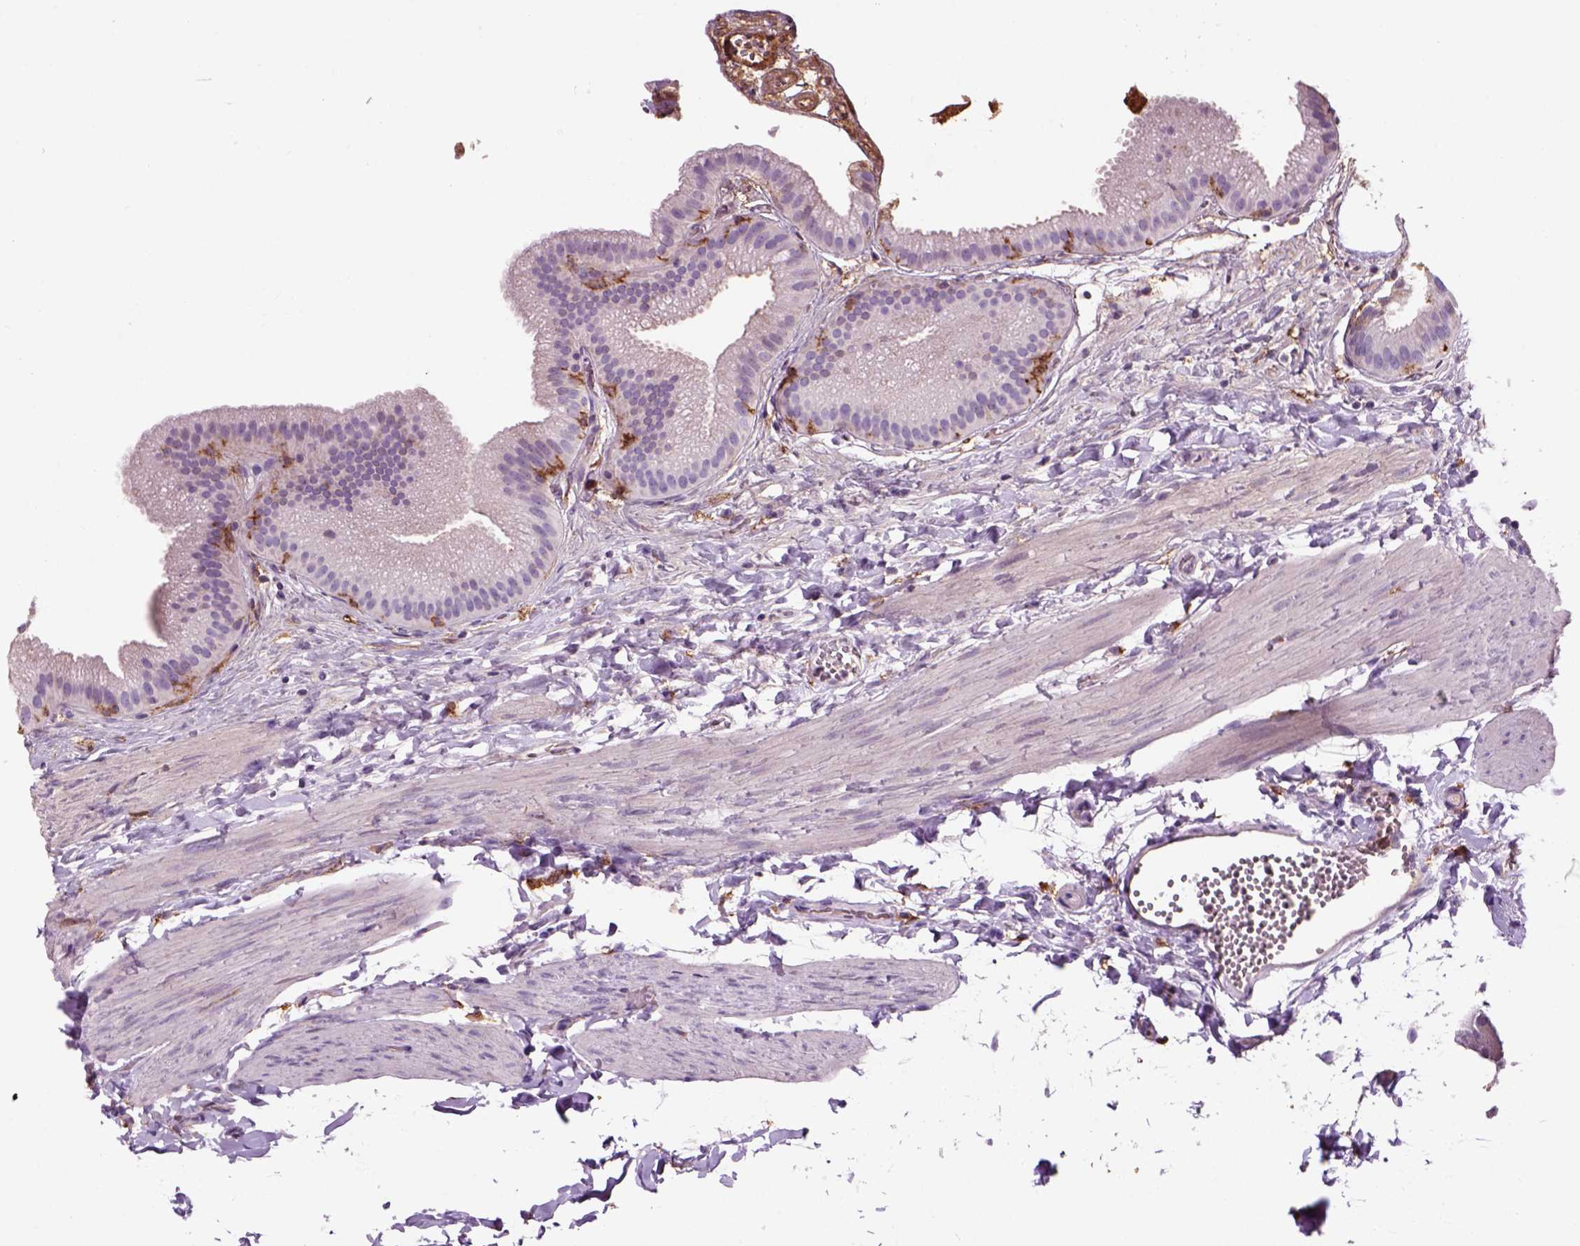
{"staining": {"intensity": "negative", "quantity": "none", "location": "none"}, "tissue": "gallbladder", "cell_type": "Glandular cells", "image_type": "normal", "snomed": [{"axis": "morphology", "description": "Normal tissue, NOS"}, {"axis": "topography", "description": "Gallbladder"}], "caption": "High magnification brightfield microscopy of unremarkable gallbladder stained with DAB (3,3'-diaminobenzidine) (brown) and counterstained with hematoxylin (blue): glandular cells show no significant expression. (DAB (3,3'-diaminobenzidine) immunohistochemistry visualized using brightfield microscopy, high magnification).", "gene": "CD14", "patient": {"sex": "female", "age": 63}}